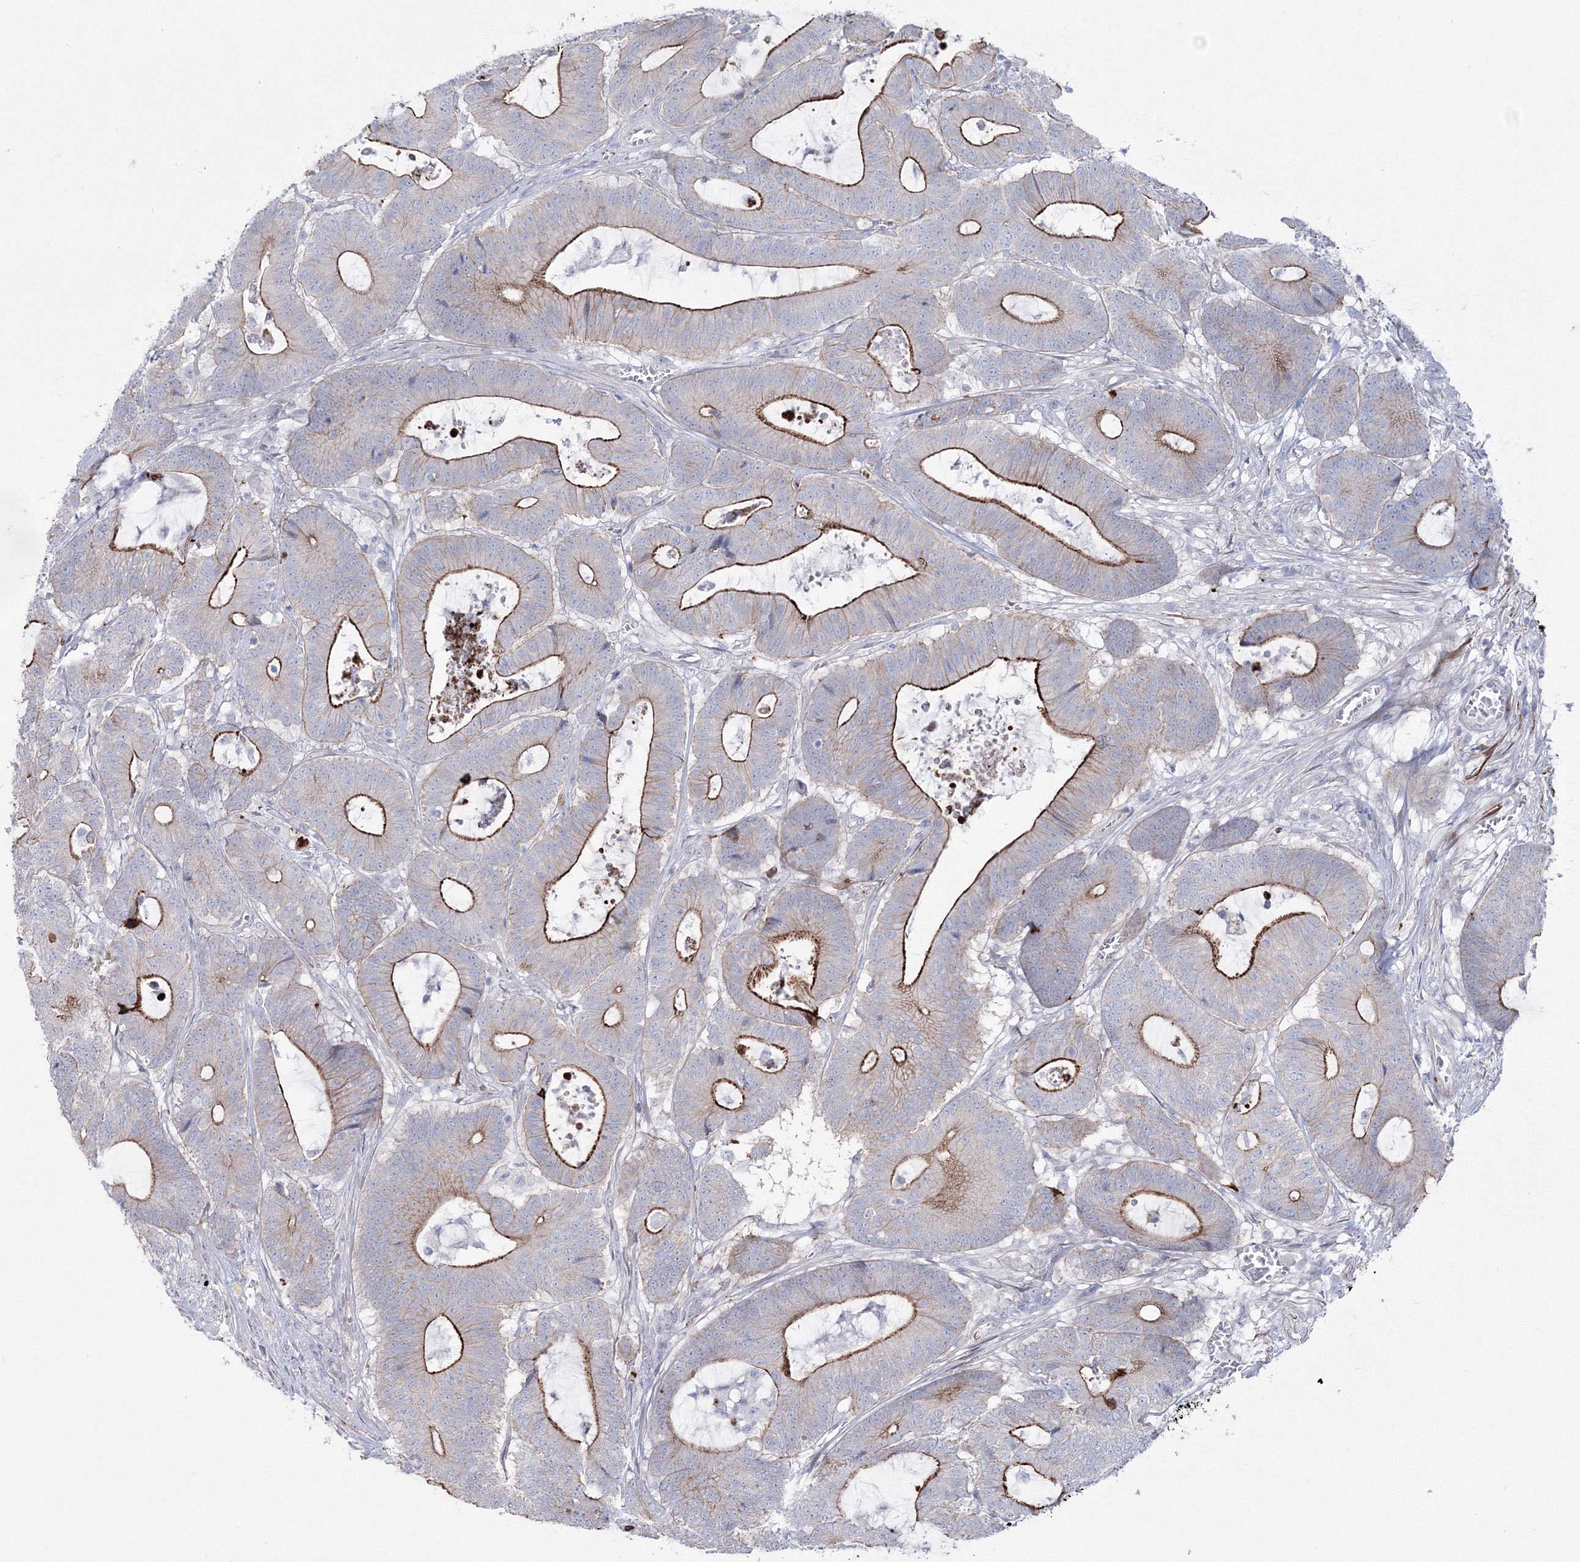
{"staining": {"intensity": "strong", "quantity": "25%-75%", "location": "cytoplasmic/membranous"}, "tissue": "colorectal cancer", "cell_type": "Tumor cells", "image_type": "cancer", "snomed": [{"axis": "morphology", "description": "Adenocarcinoma, NOS"}, {"axis": "topography", "description": "Colon"}], "caption": "Brown immunohistochemical staining in adenocarcinoma (colorectal) shows strong cytoplasmic/membranous positivity in about 25%-75% of tumor cells. Using DAB (brown) and hematoxylin (blue) stains, captured at high magnification using brightfield microscopy.", "gene": "HYAL2", "patient": {"sex": "female", "age": 84}}